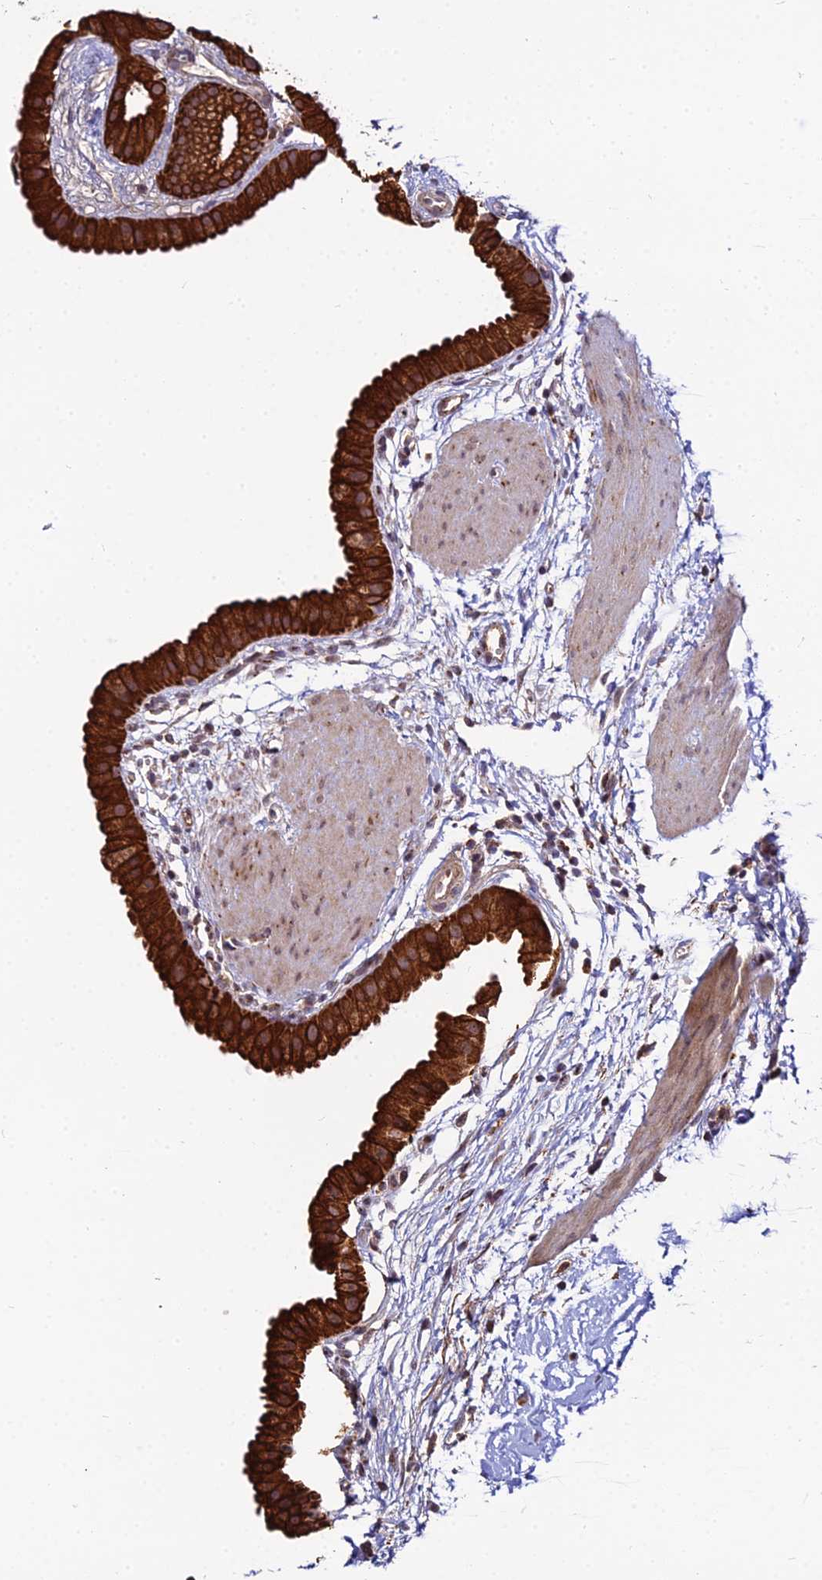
{"staining": {"intensity": "strong", "quantity": ">75%", "location": "cytoplasmic/membranous"}, "tissue": "gallbladder", "cell_type": "Glandular cells", "image_type": "normal", "snomed": [{"axis": "morphology", "description": "Normal tissue, NOS"}, {"axis": "topography", "description": "Gallbladder"}], "caption": "Approximately >75% of glandular cells in unremarkable gallbladder display strong cytoplasmic/membranous protein positivity as visualized by brown immunohistochemical staining.", "gene": "ENSG00000258465", "patient": {"sex": "female", "age": 64}}